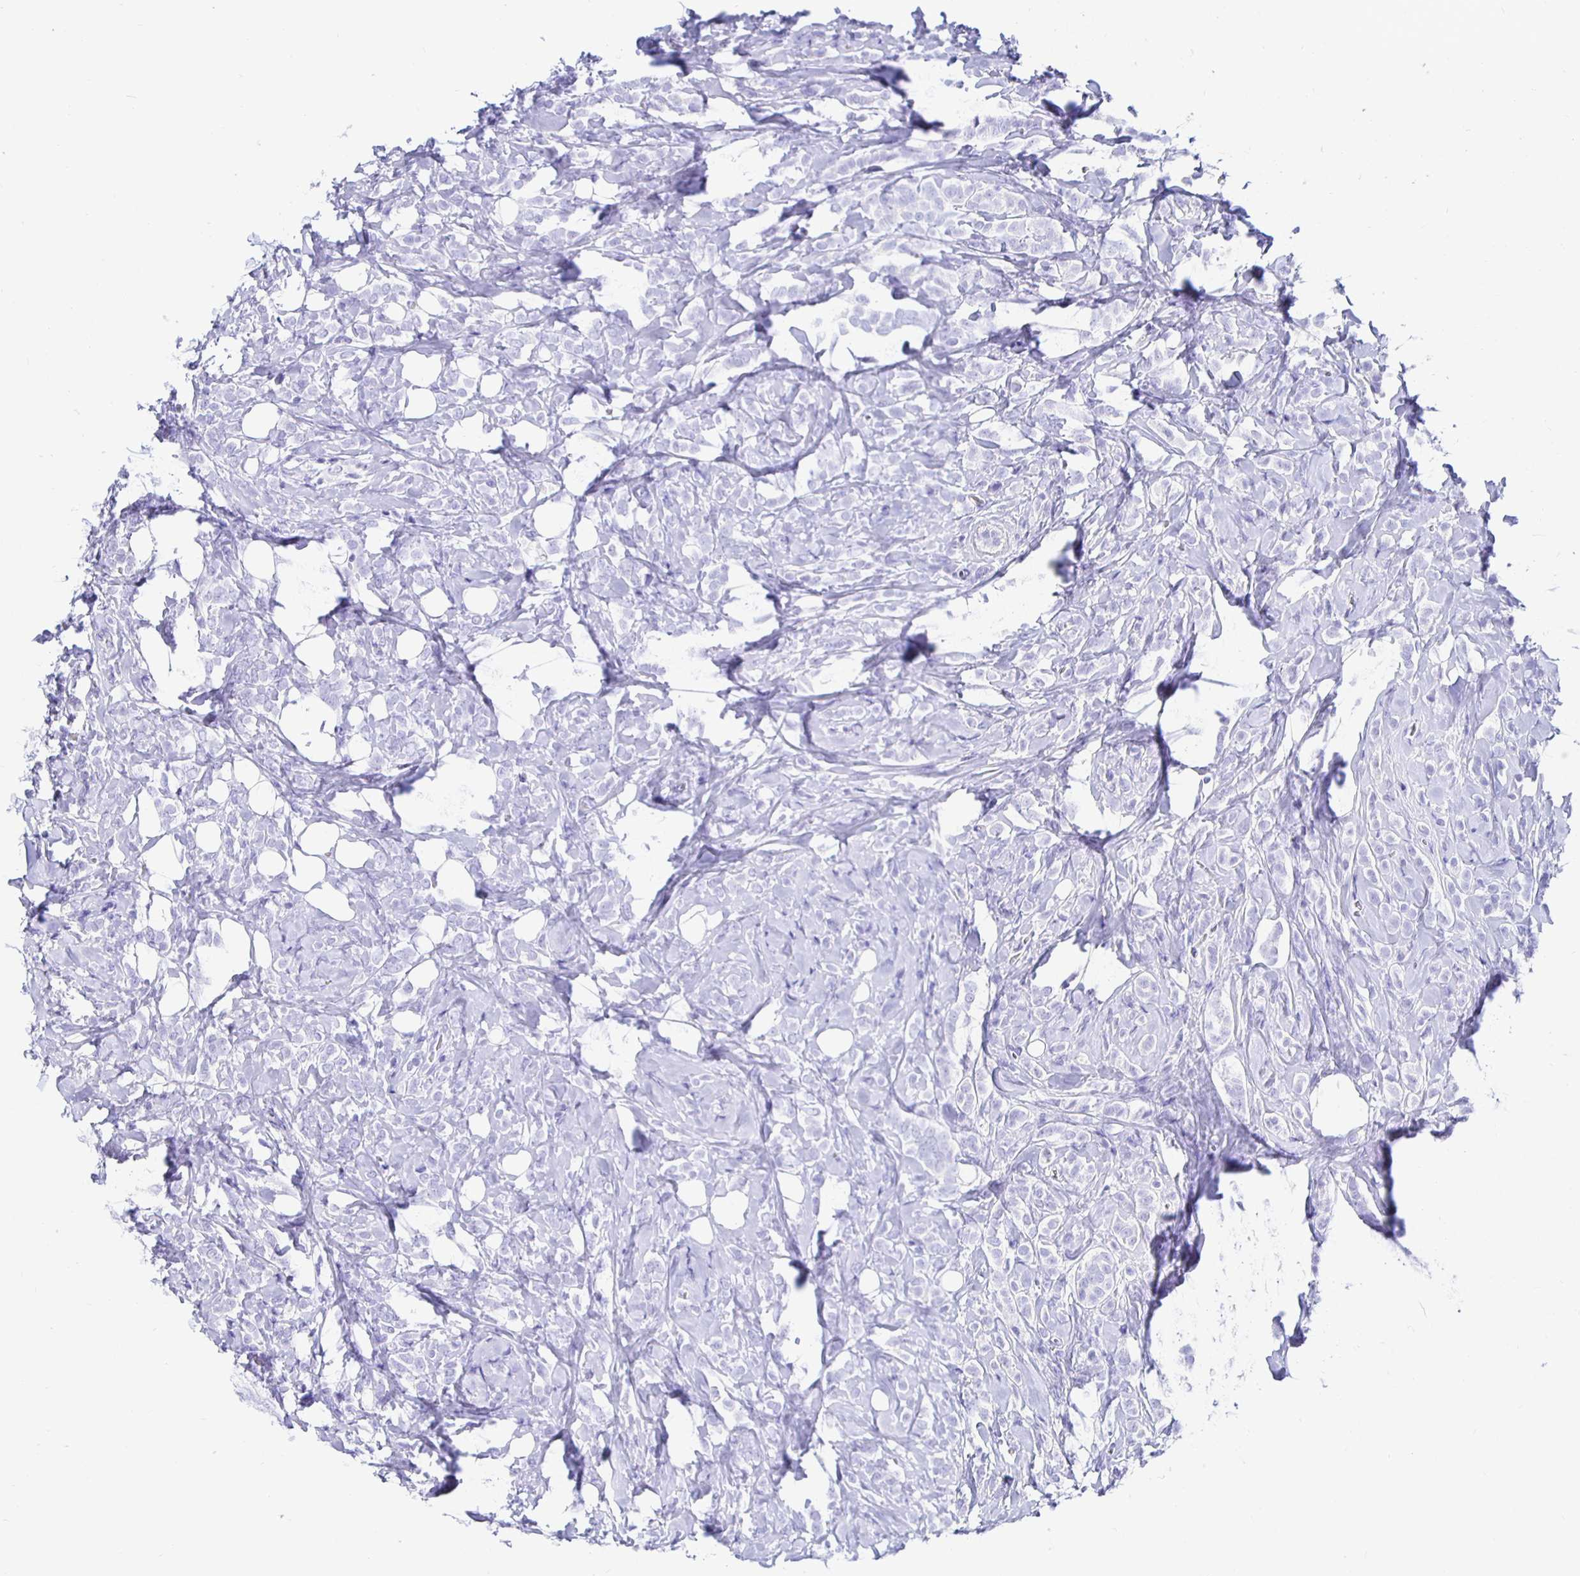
{"staining": {"intensity": "negative", "quantity": "none", "location": "none"}, "tissue": "breast cancer", "cell_type": "Tumor cells", "image_type": "cancer", "snomed": [{"axis": "morphology", "description": "Lobular carcinoma"}, {"axis": "topography", "description": "Breast"}], "caption": "A high-resolution histopathology image shows IHC staining of breast cancer, which displays no significant positivity in tumor cells.", "gene": "UMOD", "patient": {"sex": "female", "age": 49}}